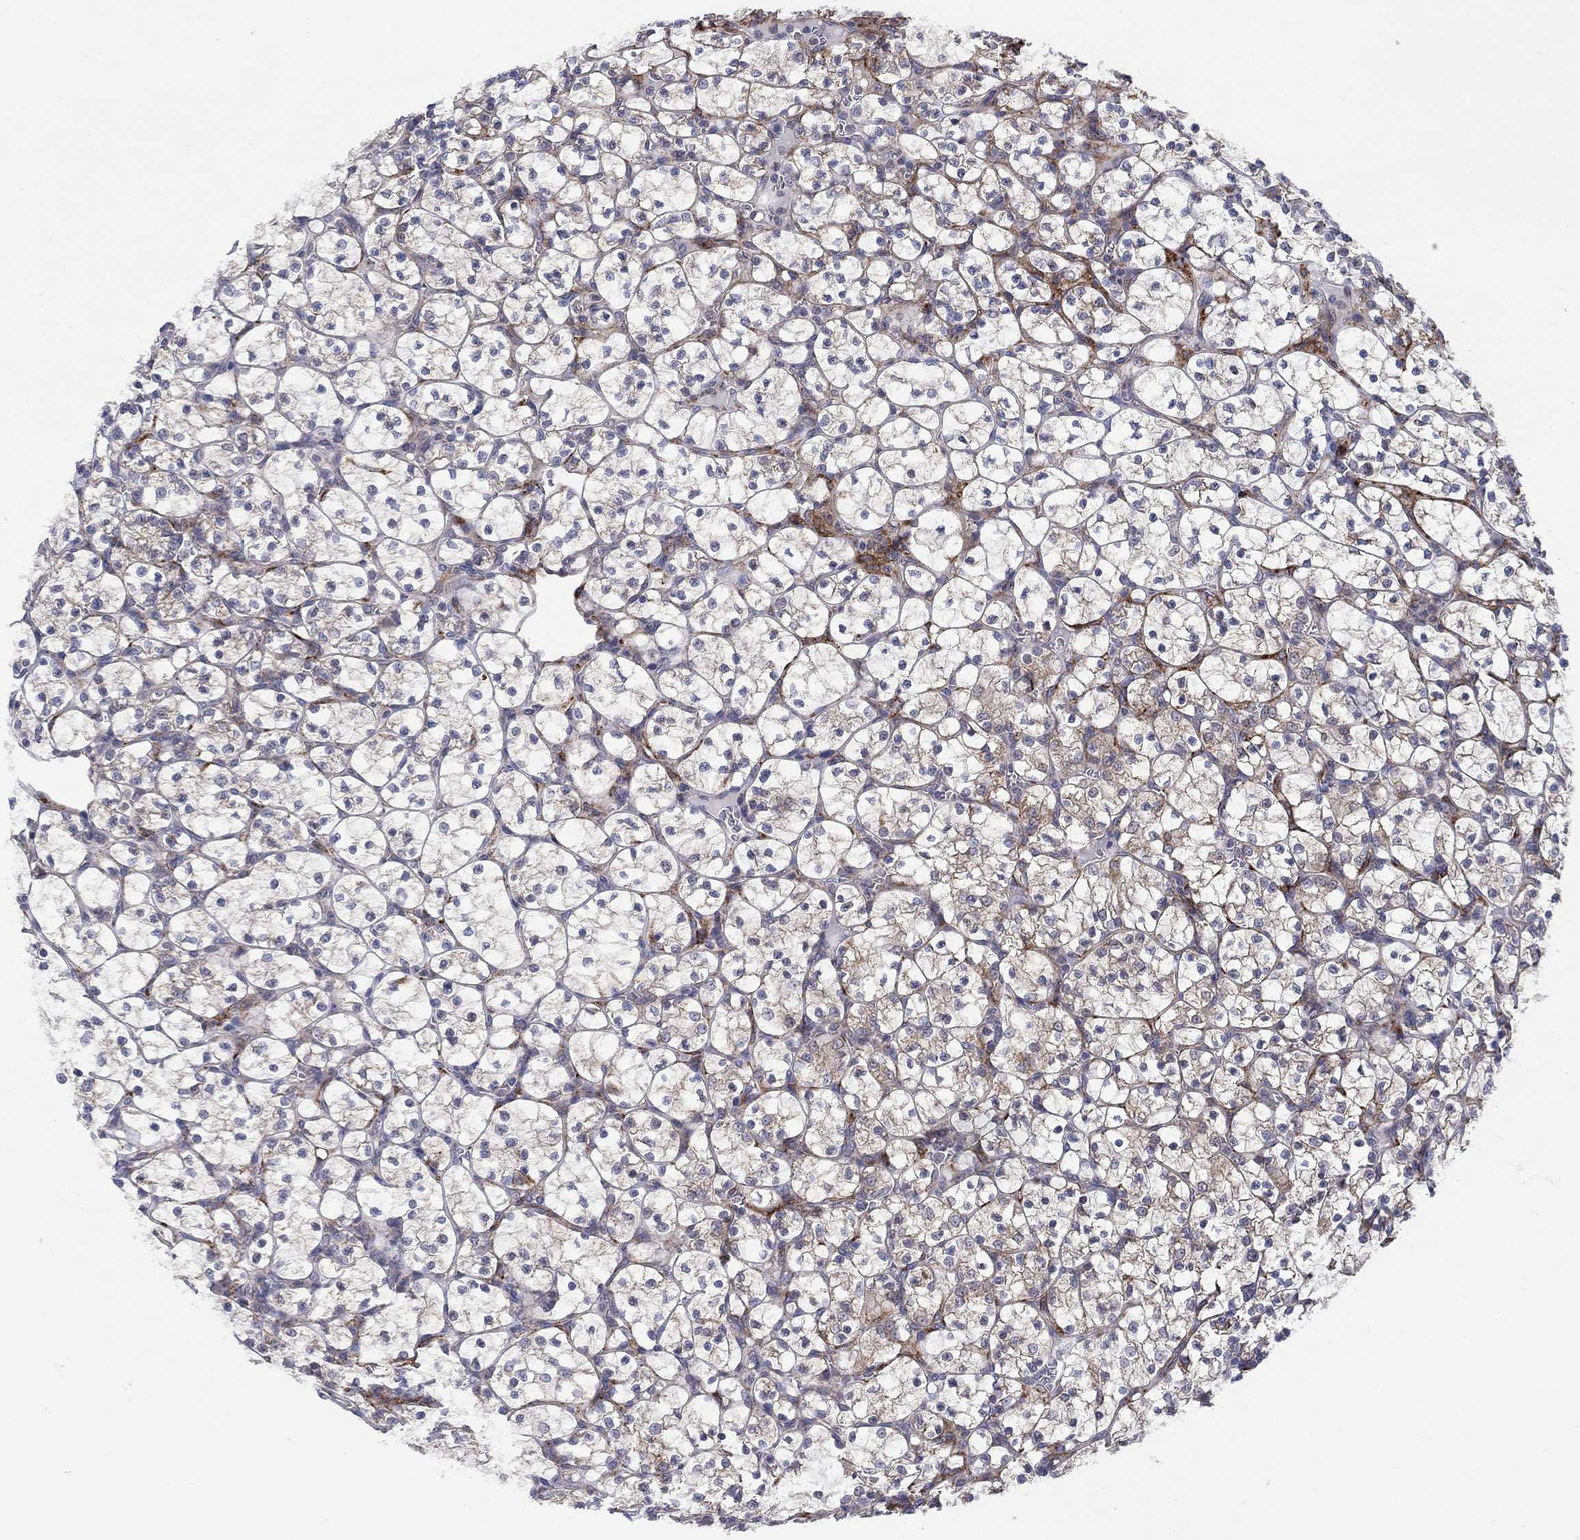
{"staining": {"intensity": "moderate", "quantity": "<25%", "location": "cytoplasmic/membranous"}, "tissue": "renal cancer", "cell_type": "Tumor cells", "image_type": "cancer", "snomed": [{"axis": "morphology", "description": "Adenocarcinoma, NOS"}, {"axis": "topography", "description": "Kidney"}], "caption": "Brown immunohistochemical staining in human renal cancer (adenocarcinoma) exhibits moderate cytoplasmic/membranous positivity in about <25% of tumor cells.", "gene": "SLC35F2", "patient": {"sex": "female", "age": 89}}